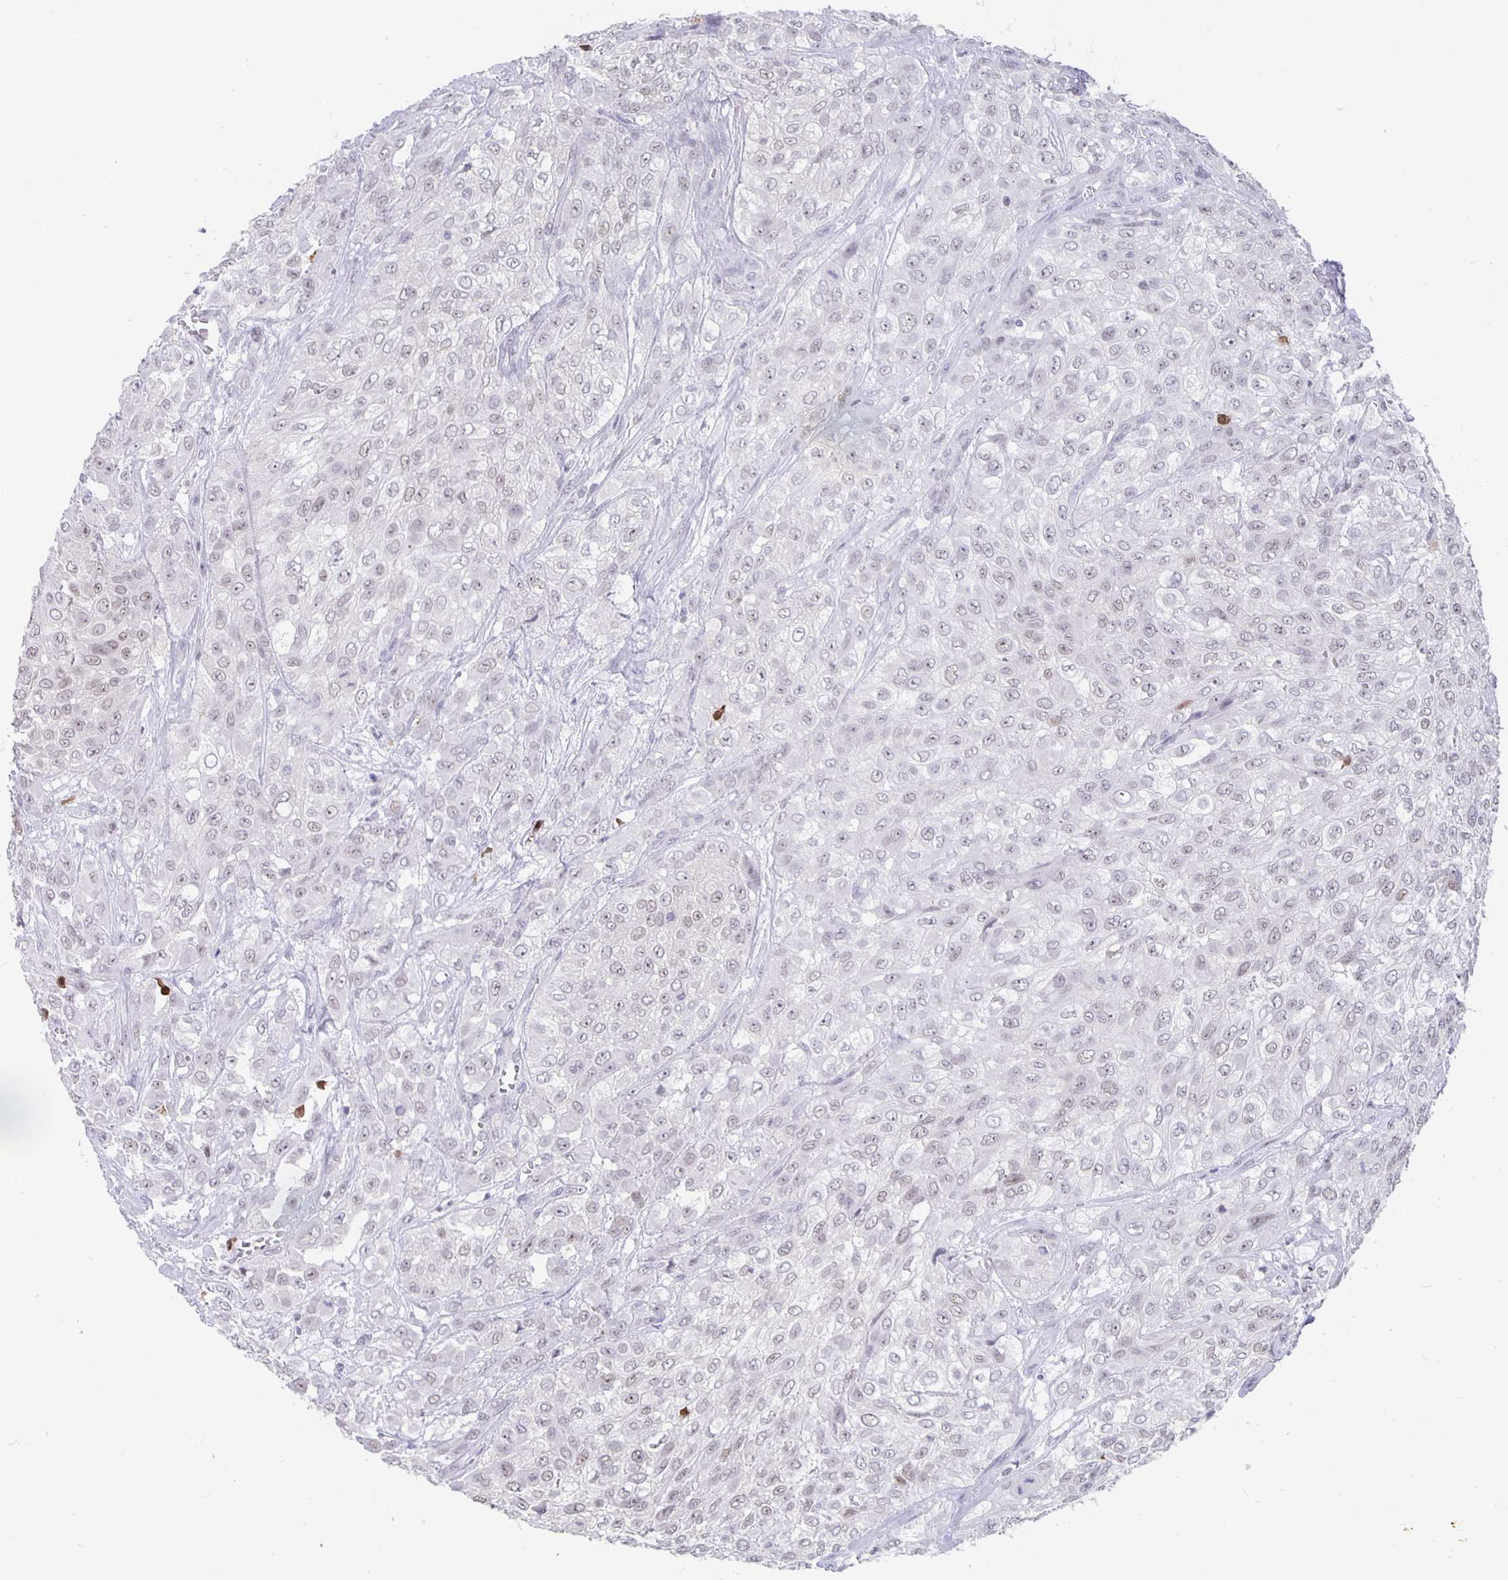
{"staining": {"intensity": "weak", "quantity": "<25%", "location": "nuclear"}, "tissue": "urothelial cancer", "cell_type": "Tumor cells", "image_type": "cancer", "snomed": [{"axis": "morphology", "description": "Urothelial carcinoma, High grade"}, {"axis": "topography", "description": "Urinary bladder"}], "caption": "This photomicrograph is of high-grade urothelial carcinoma stained with immunohistochemistry (IHC) to label a protein in brown with the nuclei are counter-stained blue. There is no staining in tumor cells. (DAB (3,3'-diaminobenzidine) immunohistochemistry (IHC) visualized using brightfield microscopy, high magnification).", "gene": "ZNF691", "patient": {"sex": "male", "age": 57}}